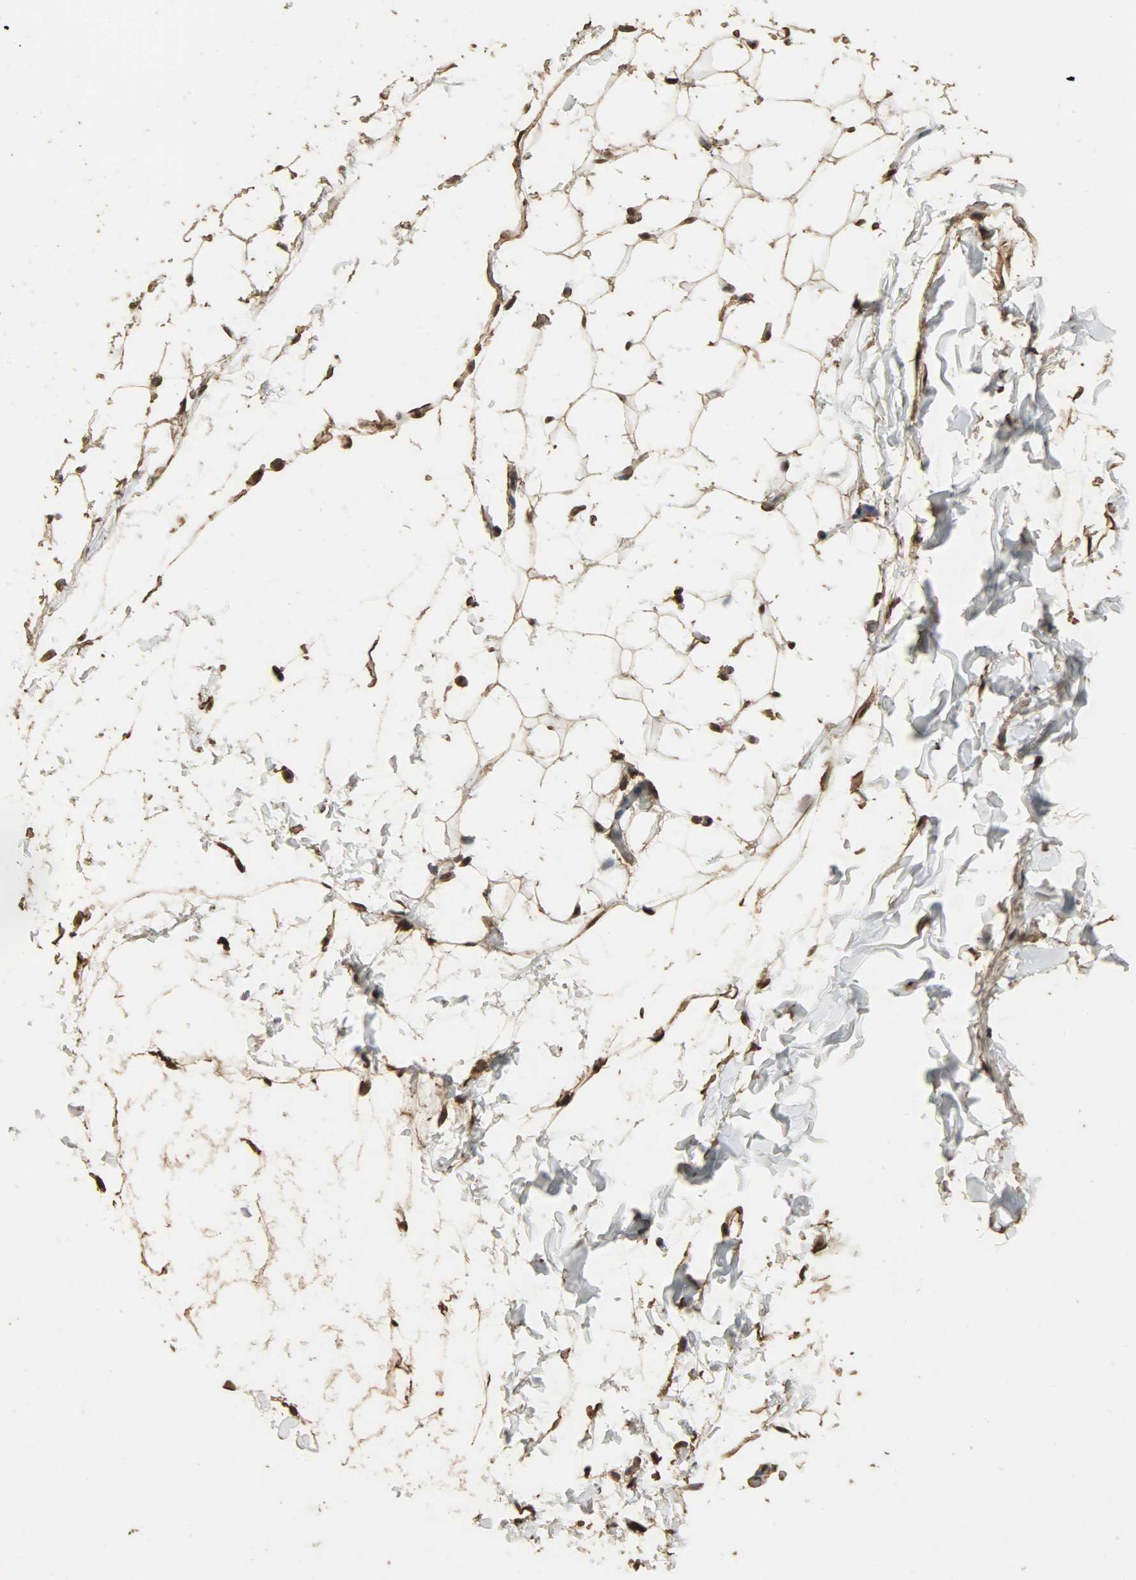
{"staining": {"intensity": "strong", "quantity": ">75%", "location": "cytoplasmic/membranous,nuclear"}, "tissue": "adipose tissue", "cell_type": "Adipocytes", "image_type": "normal", "snomed": [{"axis": "morphology", "description": "Normal tissue, NOS"}, {"axis": "topography", "description": "Soft tissue"}], "caption": "Strong cytoplasmic/membranous,nuclear expression is seen in approximately >75% of adipocytes in benign adipose tissue. Using DAB (brown) and hematoxylin (blue) stains, captured at high magnification using brightfield microscopy.", "gene": "CCNT2", "patient": {"sex": "male", "age": 26}}